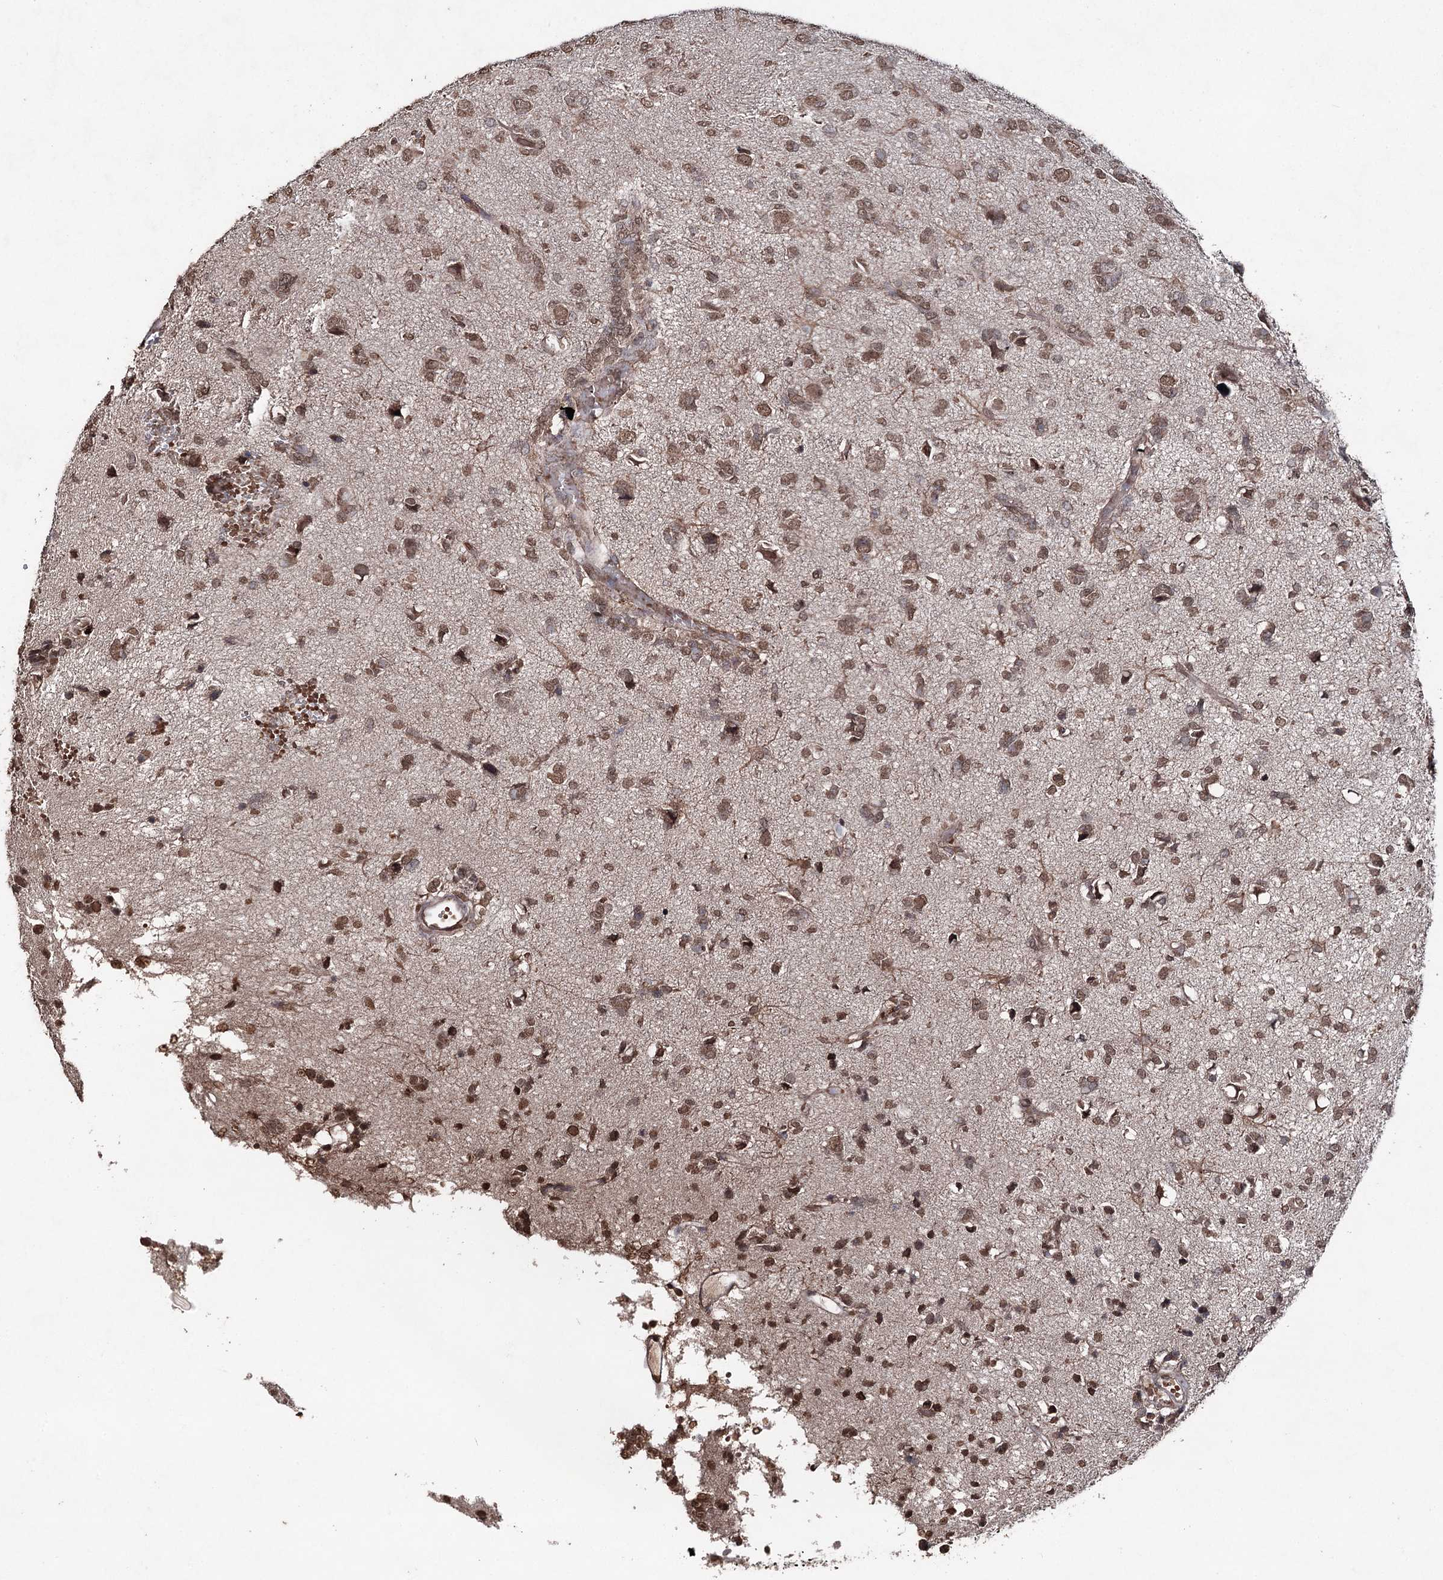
{"staining": {"intensity": "moderate", "quantity": ">75%", "location": "nuclear"}, "tissue": "glioma", "cell_type": "Tumor cells", "image_type": "cancer", "snomed": [{"axis": "morphology", "description": "Glioma, malignant, High grade"}, {"axis": "topography", "description": "Brain"}], "caption": "Glioma tissue reveals moderate nuclear expression in about >75% of tumor cells, visualized by immunohistochemistry. (IHC, brightfield microscopy, high magnification).", "gene": "ATG14", "patient": {"sex": "female", "age": 59}}